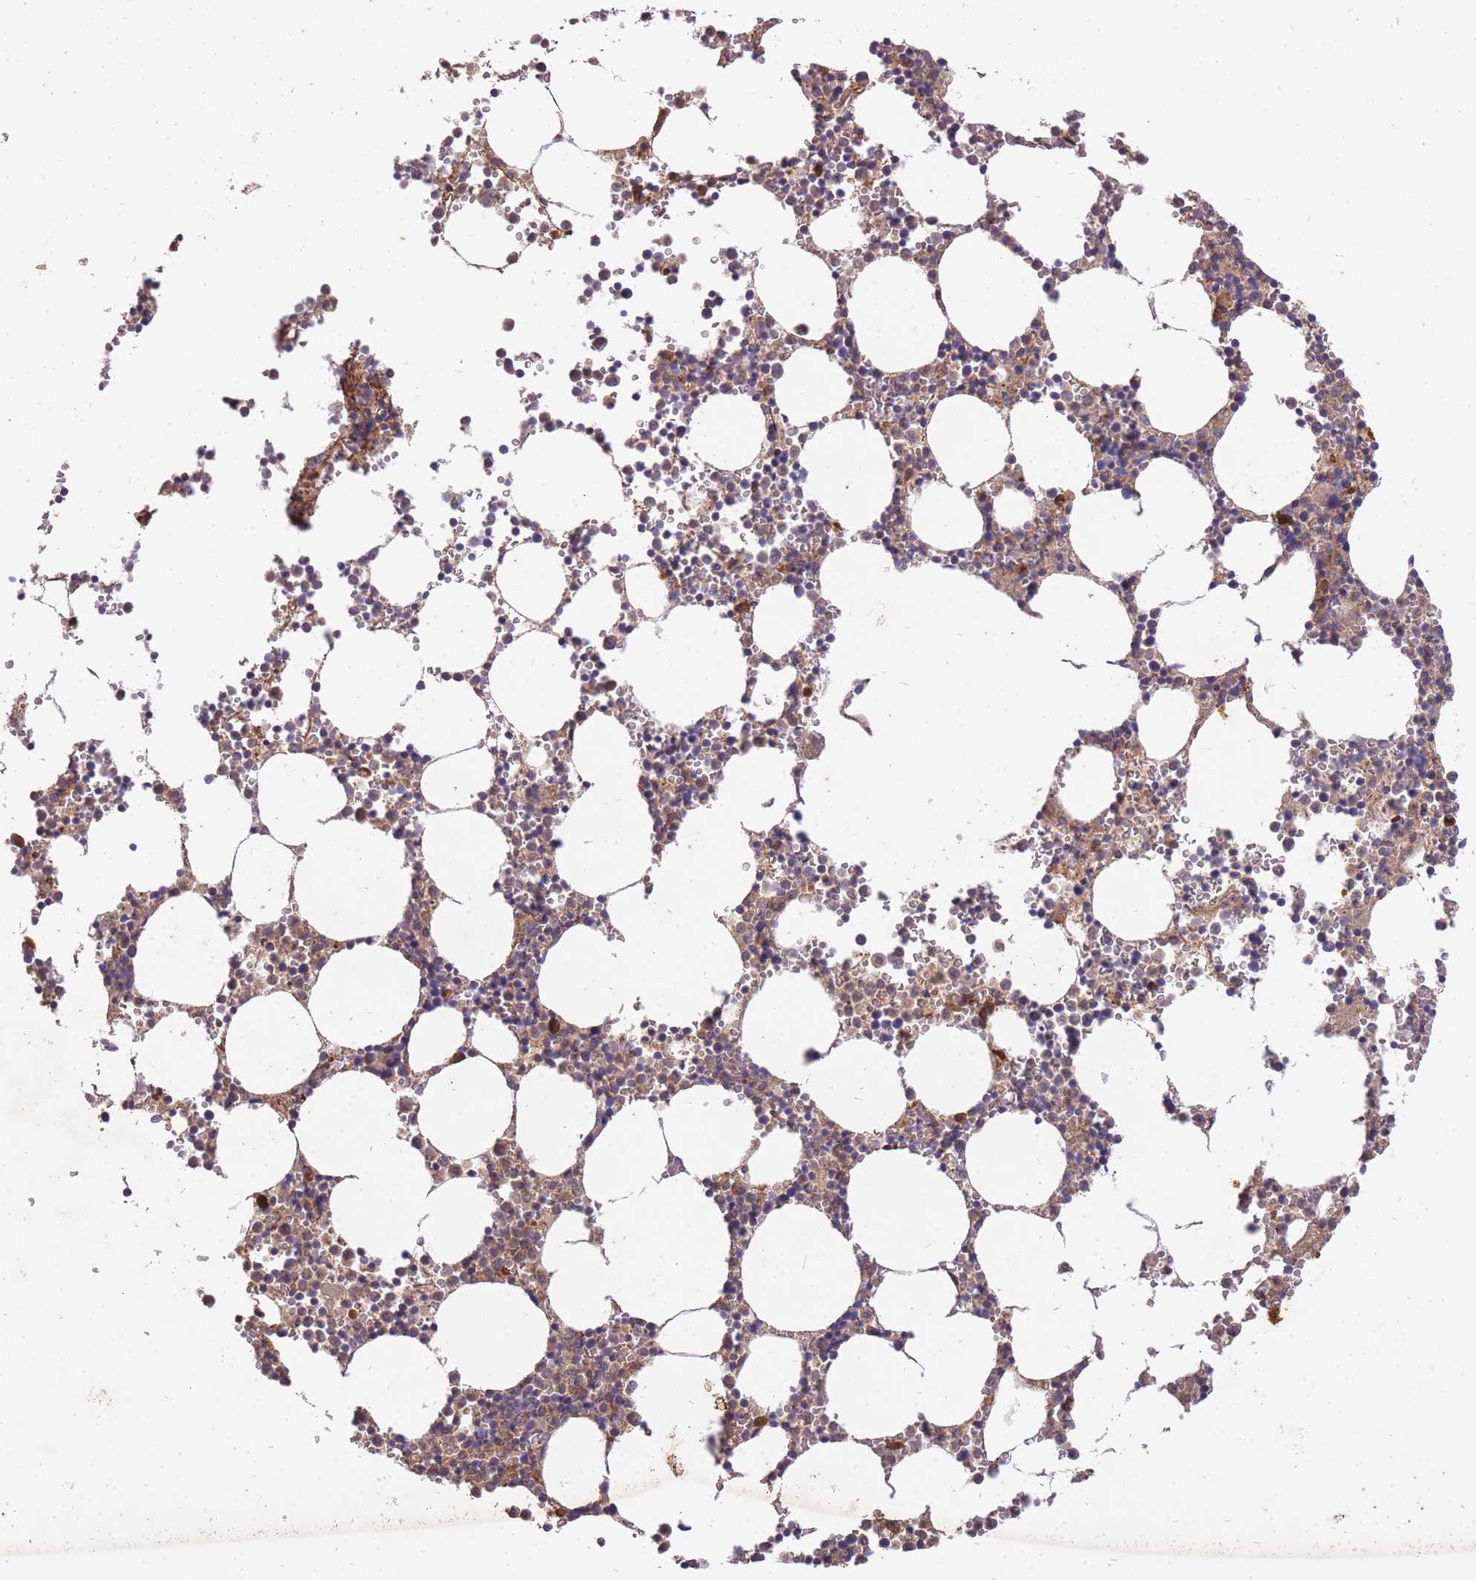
{"staining": {"intensity": "moderate", "quantity": ">75%", "location": "cytoplasmic/membranous,nuclear"}, "tissue": "bone marrow", "cell_type": "Hematopoietic cells", "image_type": "normal", "snomed": [{"axis": "morphology", "description": "Normal tissue, NOS"}, {"axis": "topography", "description": "Bone marrow"}], "caption": "Immunohistochemical staining of normal bone marrow demonstrates medium levels of moderate cytoplasmic/membranous,nuclear expression in about >75% of hematopoietic cells. Using DAB (brown) and hematoxylin (blue) stains, captured at high magnification using brightfield microscopy.", "gene": "SMC6", "patient": {"sex": "female", "age": 64}}